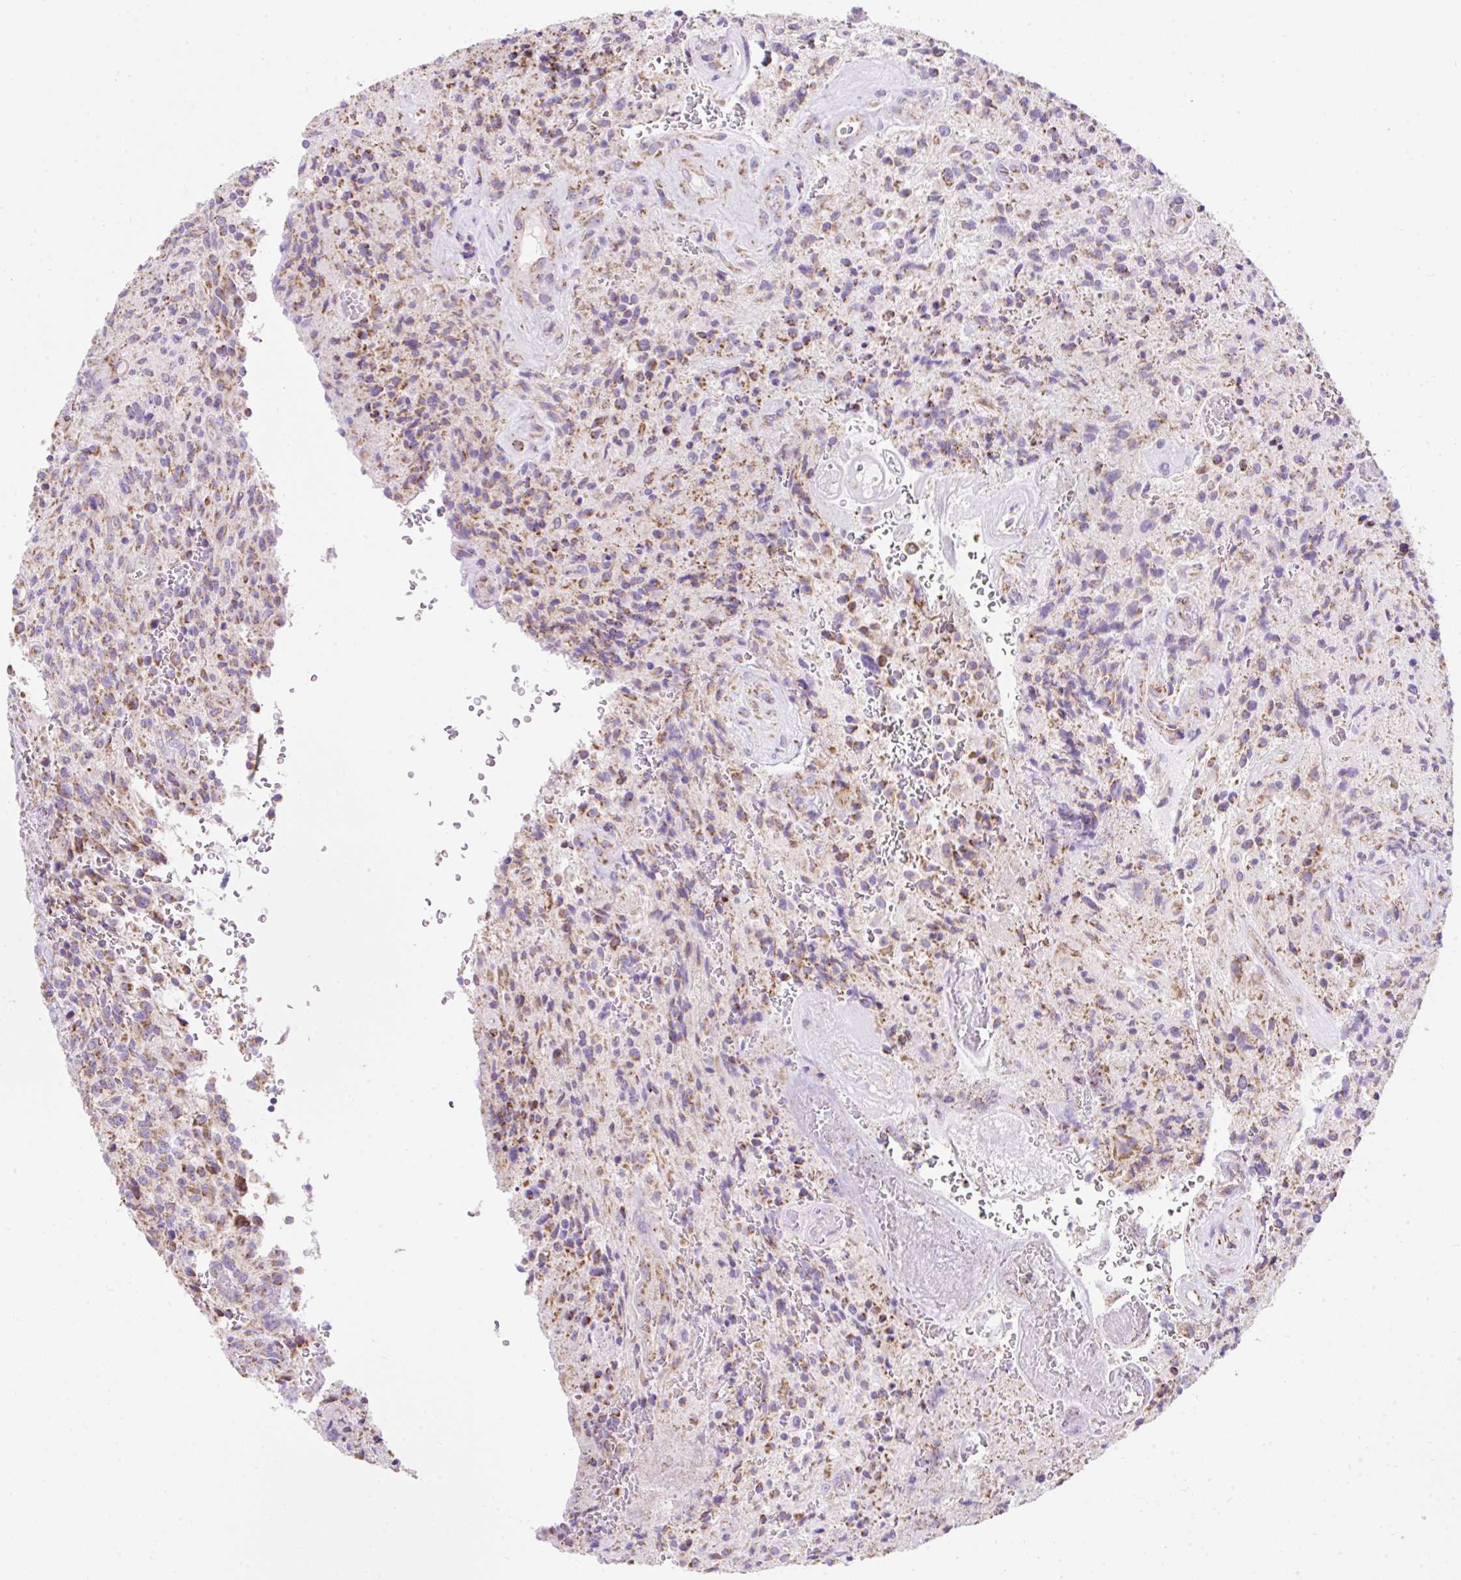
{"staining": {"intensity": "moderate", "quantity": "25%-75%", "location": "cytoplasmic/membranous"}, "tissue": "glioma", "cell_type": "Tumor cells", "image_type": "cancer", "snomed": [{"axis": "morphology", "description": "Normal tissue, NOS"}, {"axis": "morphology", "description": "Glioma, malignant, High grade"}, {"axis": "topography", "description": "Cerebral cortex"}], "caption": "A histopathology image of human malignant high-grade glioma stained for a protein demonstrates moderate cytoplasmic/membranous brown staining in tumor cells.", "gene": "DAAM2", "patient": {"sex": "male", "age": 56}}